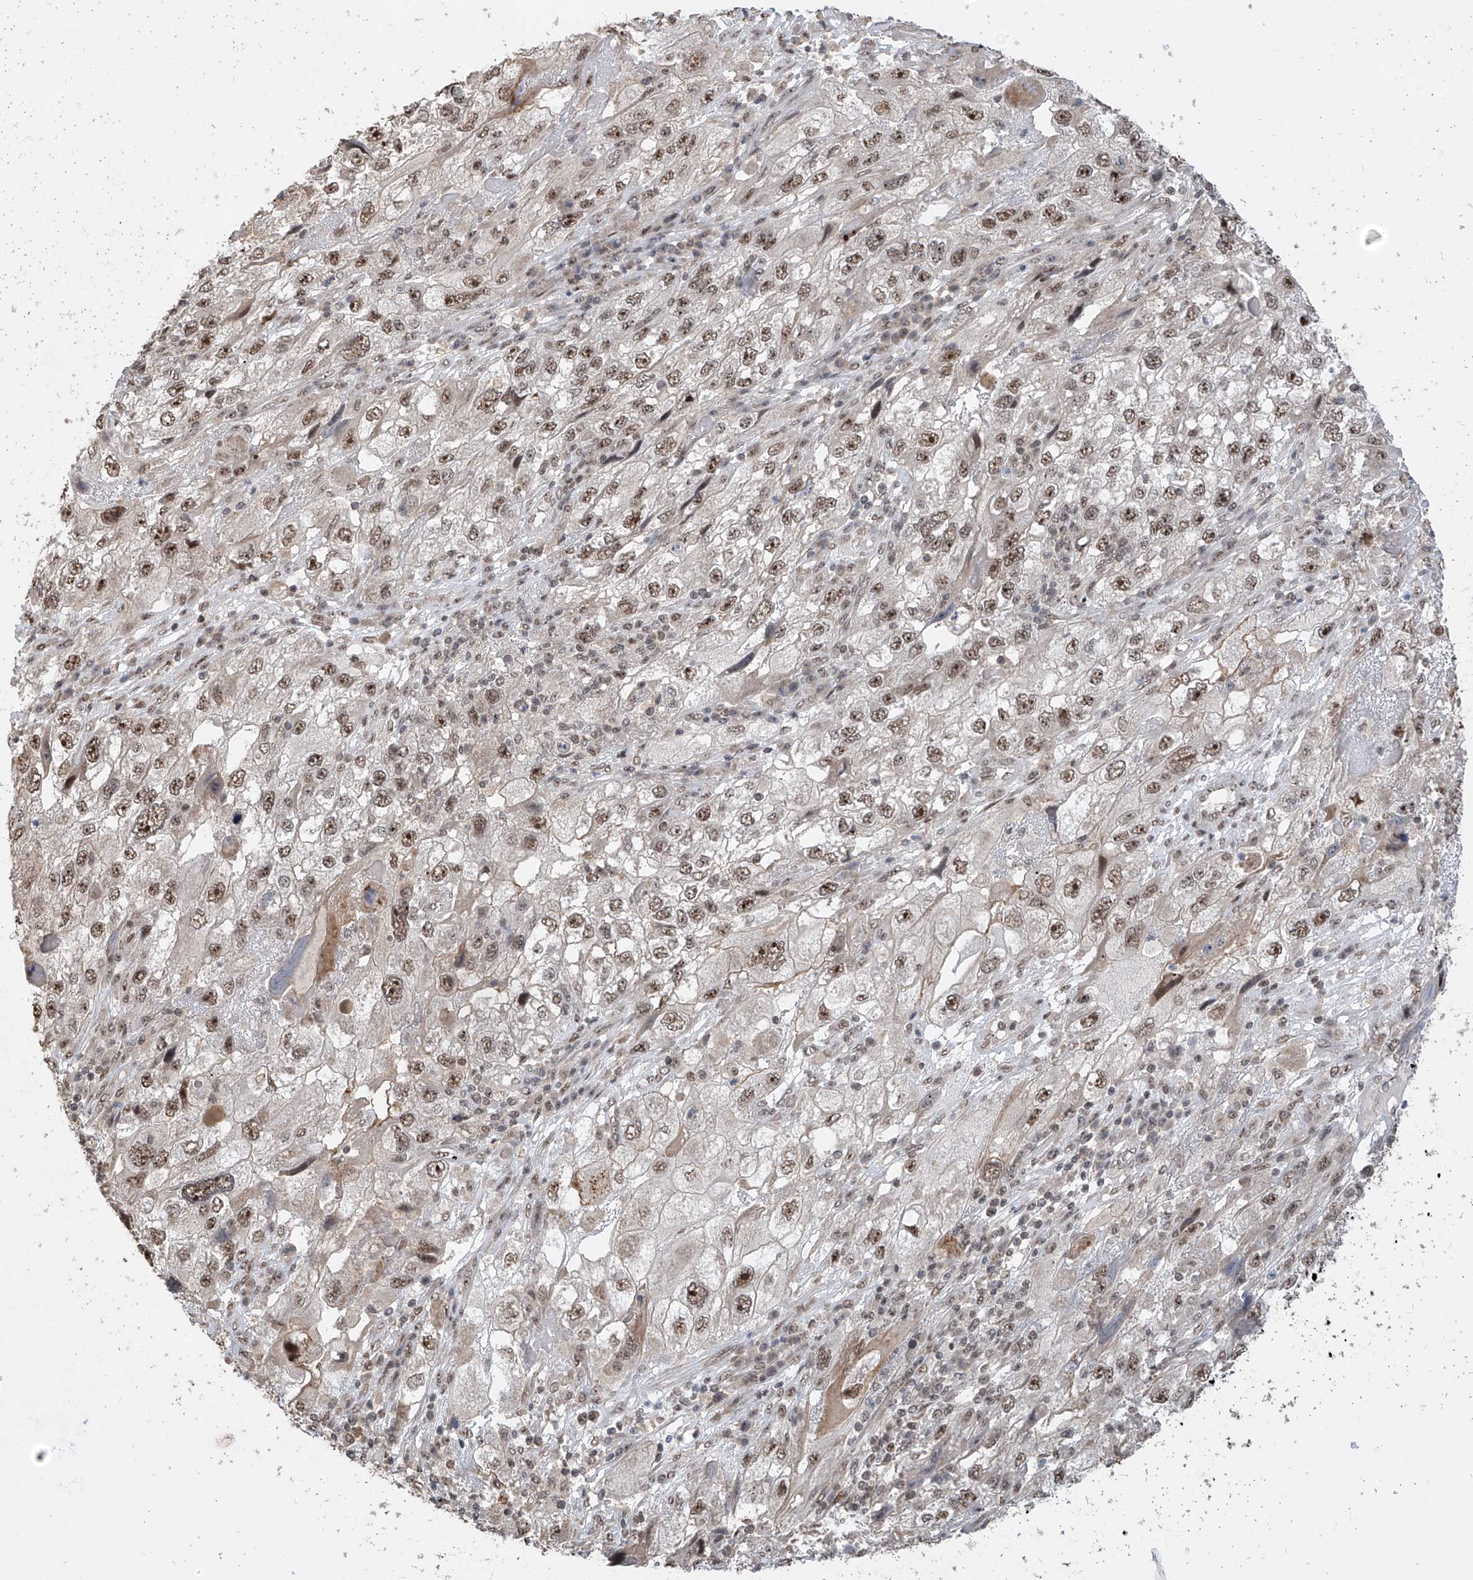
{"staining": {"intensity": "moderate", "quantity": ">75%", "location": "nuclear"}, "tissue": "endometrial cancer", "cell_type": "Tumor cells", "image_type": "cancer", "snomed": [{"axis": "morphology", "description": "Adenocarcinoma, NOS"}, {"axis": "topography", "description": "Endometrium"}], "caption": "Tumor cells demonstrate medium levels of moderate nuclear staining in about >75% of cells in endometrial cancer.", "gene": "C1orf131", "patient": {"sex": "female", "age": 49}}